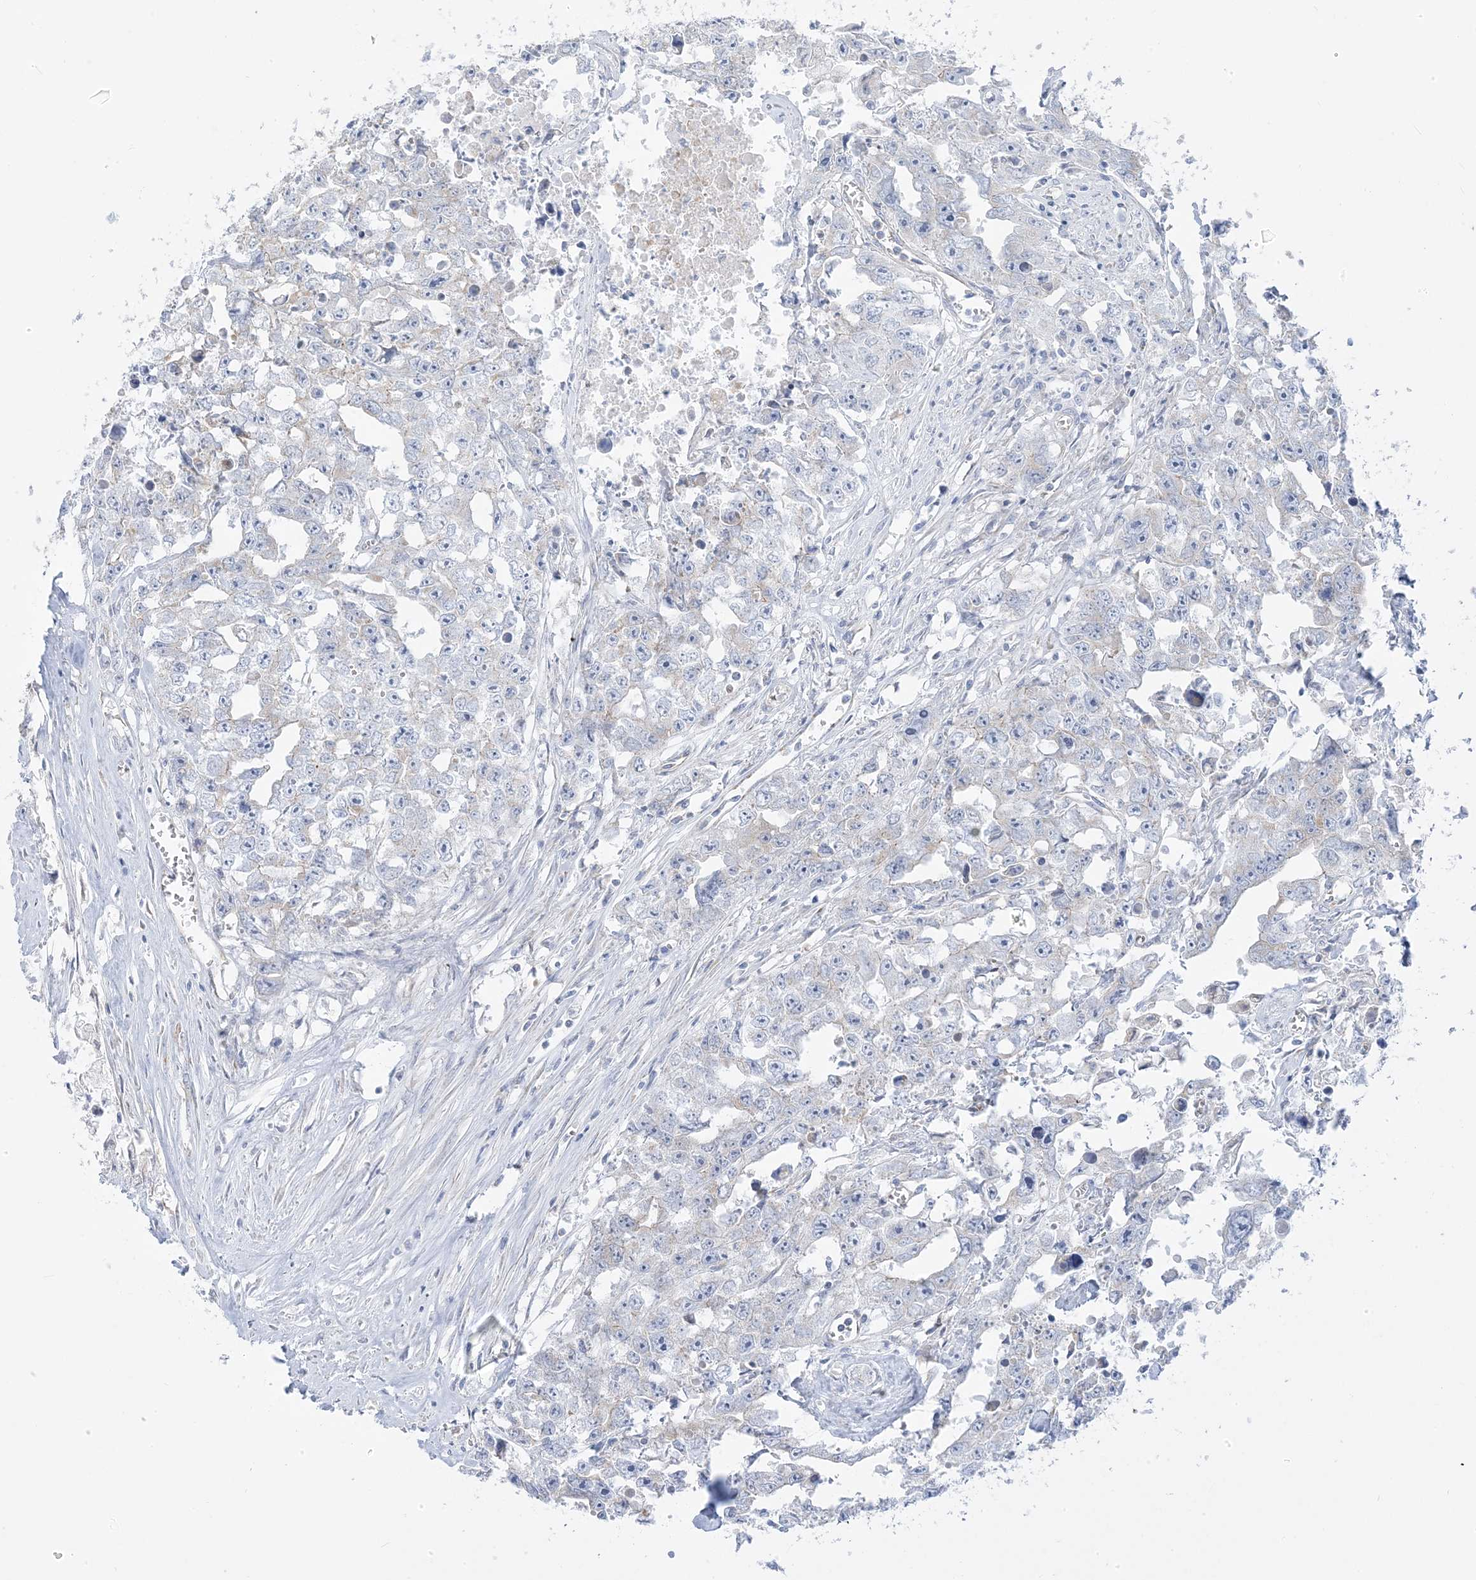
{"staining": {"intensity": "negative", "quantity": "none", "location": "none"}, "tissue": "testis cancer", "cell_type": "Tumor cells", "image_type": "cancer", "snomed": [{"axis": "morphology", "description": "Seminoma, NOS"}, {"axis": "morphology", "description": "Carcinoma, Embryonal, NOS"}, {"axis": "topography", "description": "Testis"}], "caption": "The image shows no significant expression in tumor cells of embryonal carcinoma (testis).", "gene": "PCCB", "patient": {"sex": "male", "age": 43}}